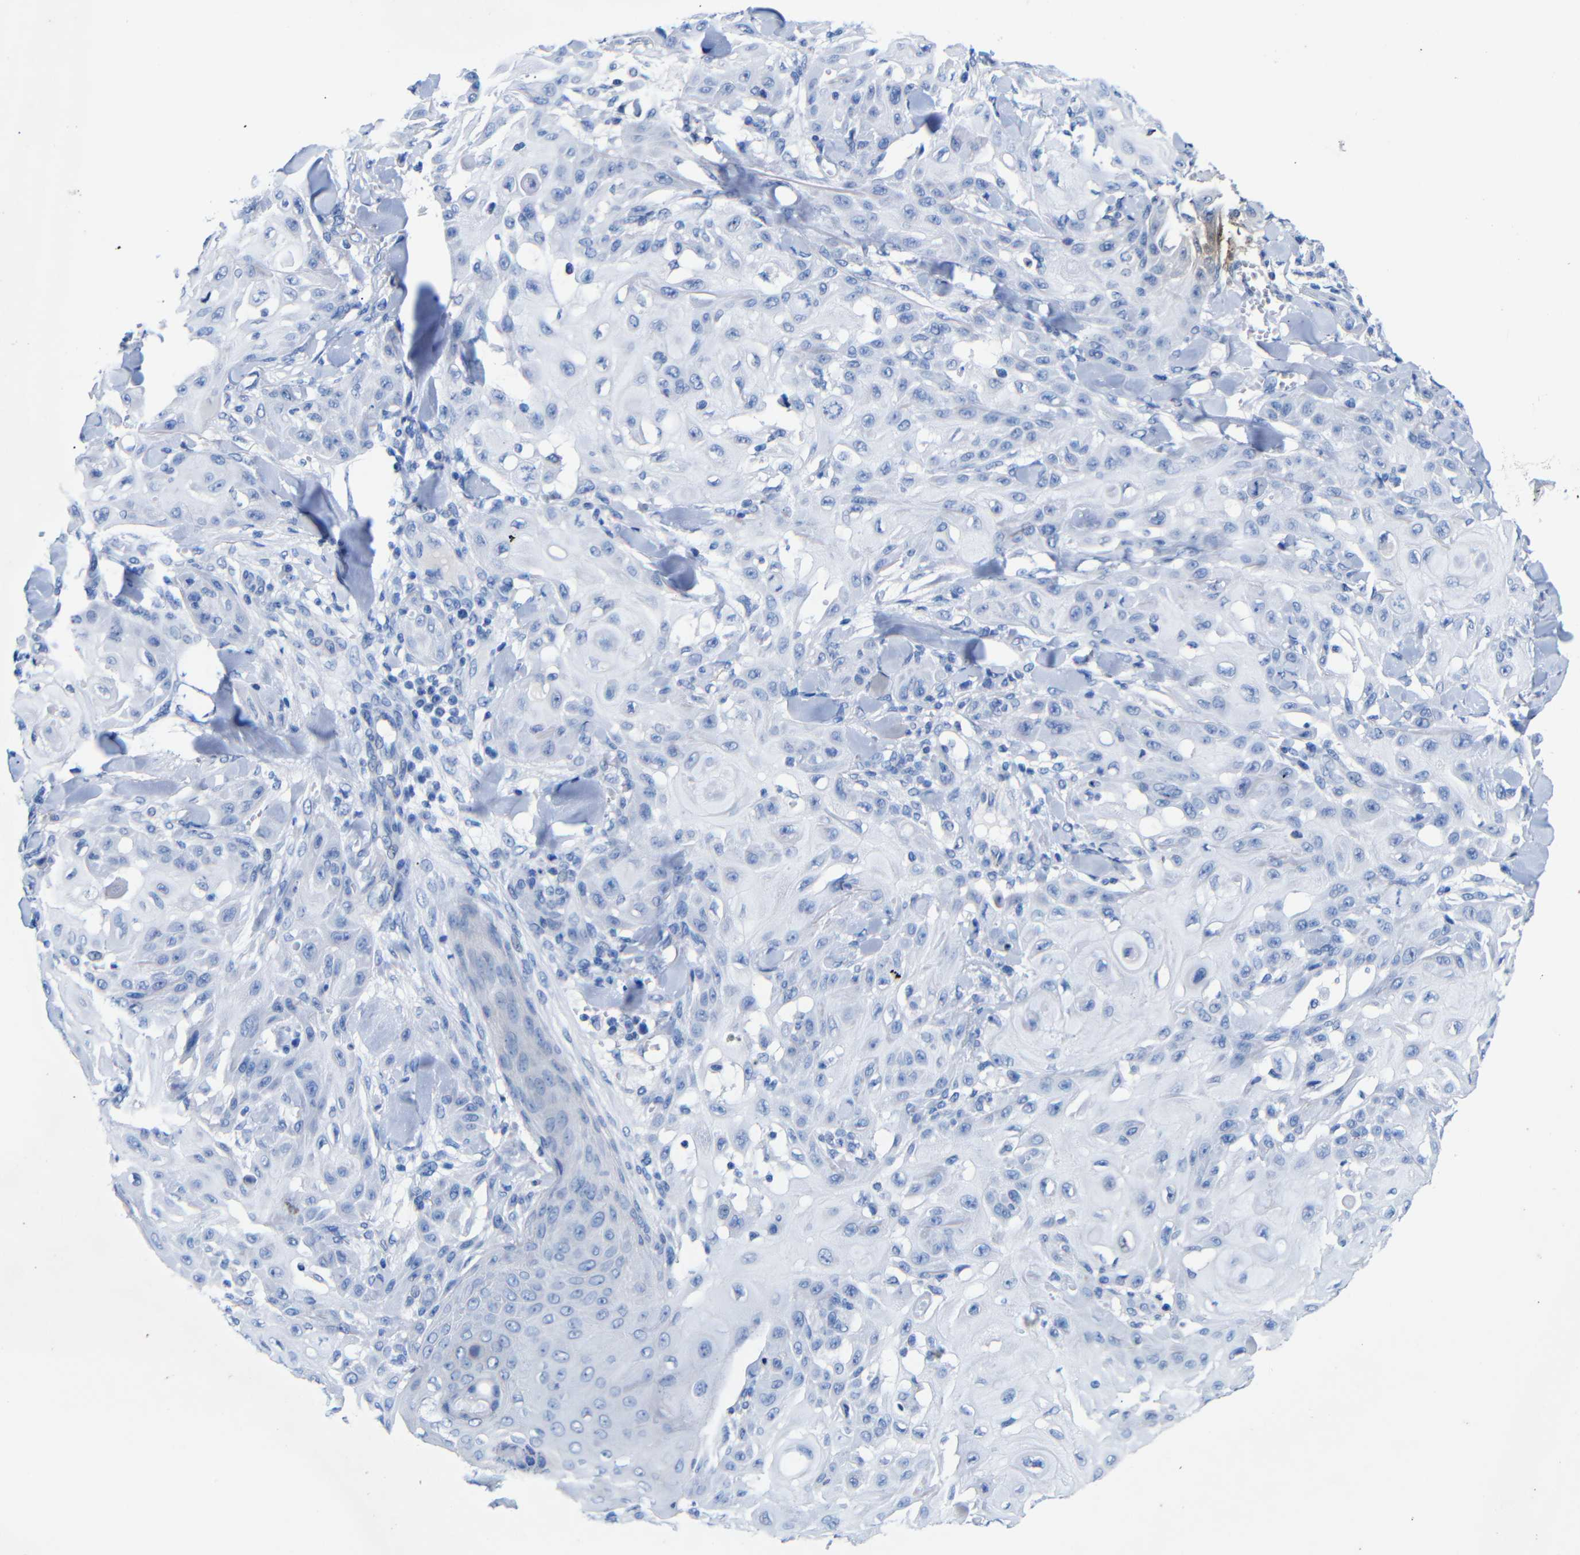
{"staining": {"intensity": "negative", "quantity": "none", "location": "none"}, "tissue": "skin cancer", "cell_type": "Tumor cells", "image_type": "cancer", "snomed": [{"axis": "morphology", "description": "Squamous cell carcinoma, NOS"}, {"axis": "topography", "description": "Skin"}], "caption": "Tumor cells show no significant expression in skin squamous cell carcinoma.", "gene": "CGNL1", "patient": {"sex": "male", "age": 24}}